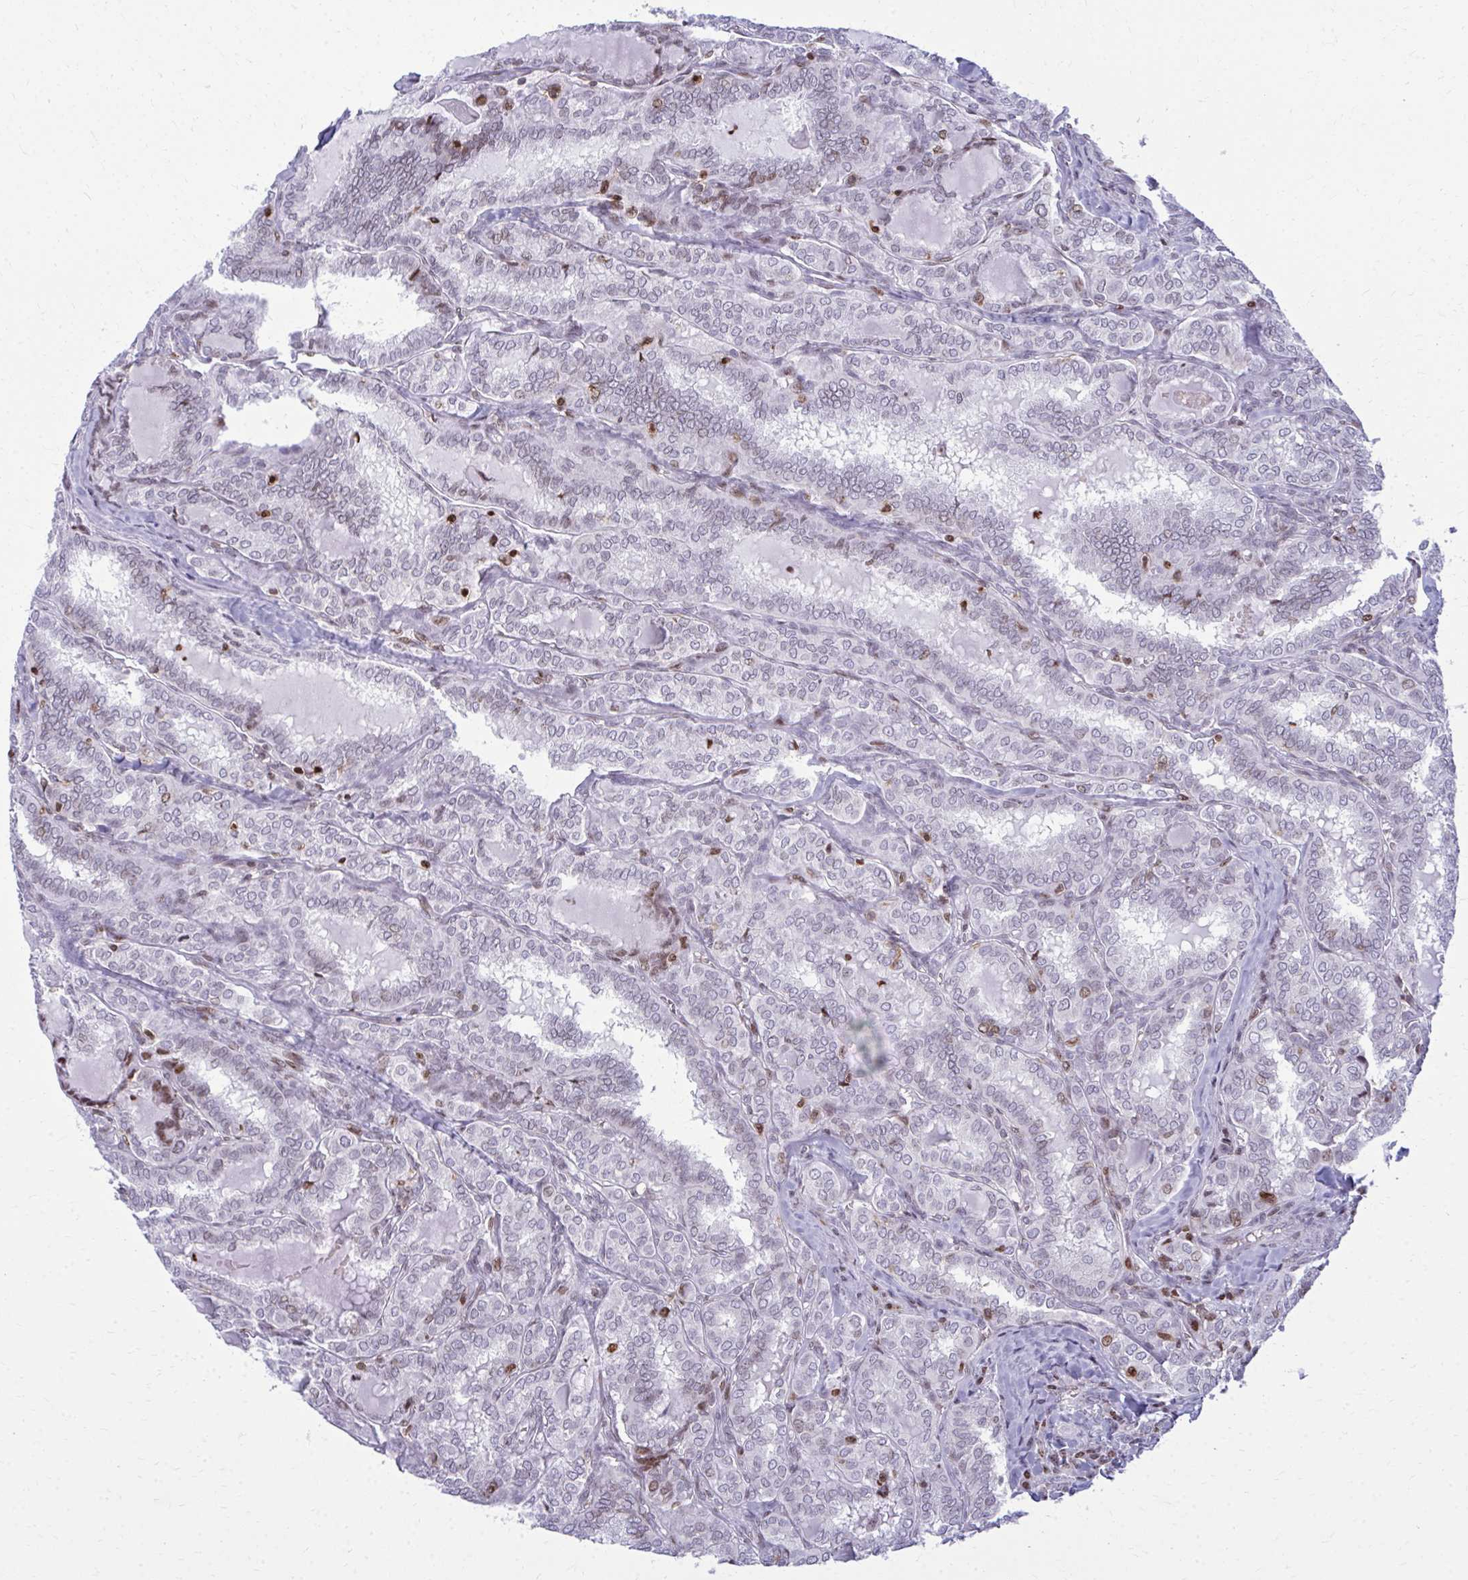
{"staining": {"intensity": "moderate", "quantity": "<25%", "location": "nuclear"}, "tissue": "thyroid cancer", "cell_type": "Tumor cells", "image_type": "cancer", "snomed": [{"axis": "morphology", "description": "Papillary adenocarcinoma, NOS"}, {"axis": "topography", "description": "Thyroid gland"}], "caption": "A photomicrograph showing moderate nuclear positivity in about <25% of tumor cells in papillary adenocarcinoma (thyroid), as visualized by brown immunohistochemical staining.", "gene": "AP5M1", "patient": {"sex": "female", "age": 30}}